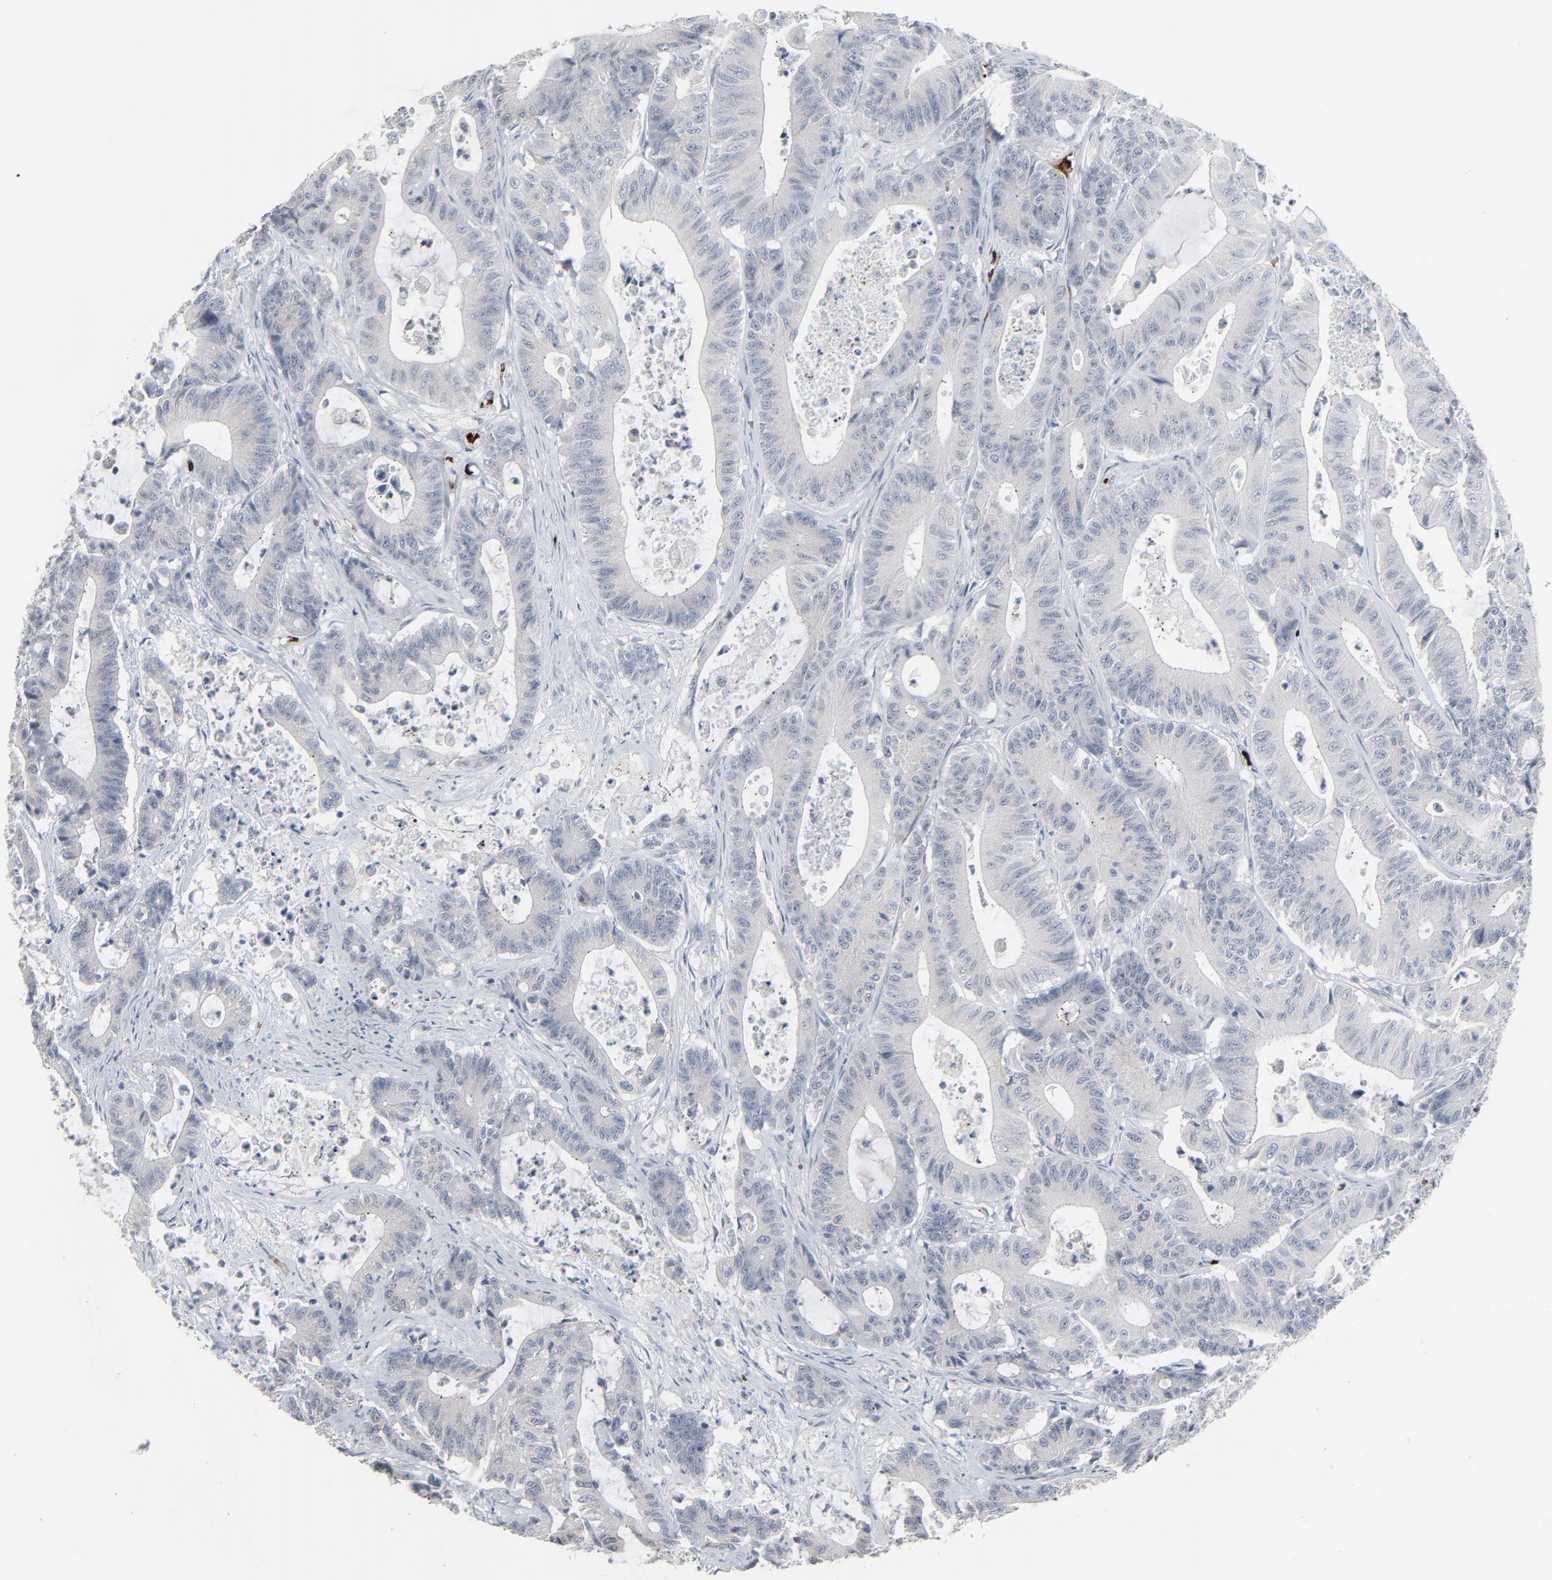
{"staining": {"intensity": "negative", "quantity": "none", "location": "none"}, "tissue": "colorectal cancer", "cell_type": "Tumor cells", "image_type": "cancer", "snomed": [{"axis": "morphology", "description": "Adenocarcinoma, NOS"}, {"axis": "topography", "description": "Colon"}], "caption": "DAB (3,3'-diaminobenzidine) immunohistochemical staining of adenocarcinoma (colorectal) exhibits no significant positivity in tumor cells.", "gene": "SAGE1", "patient": {"sex": "female", "age": 84}}